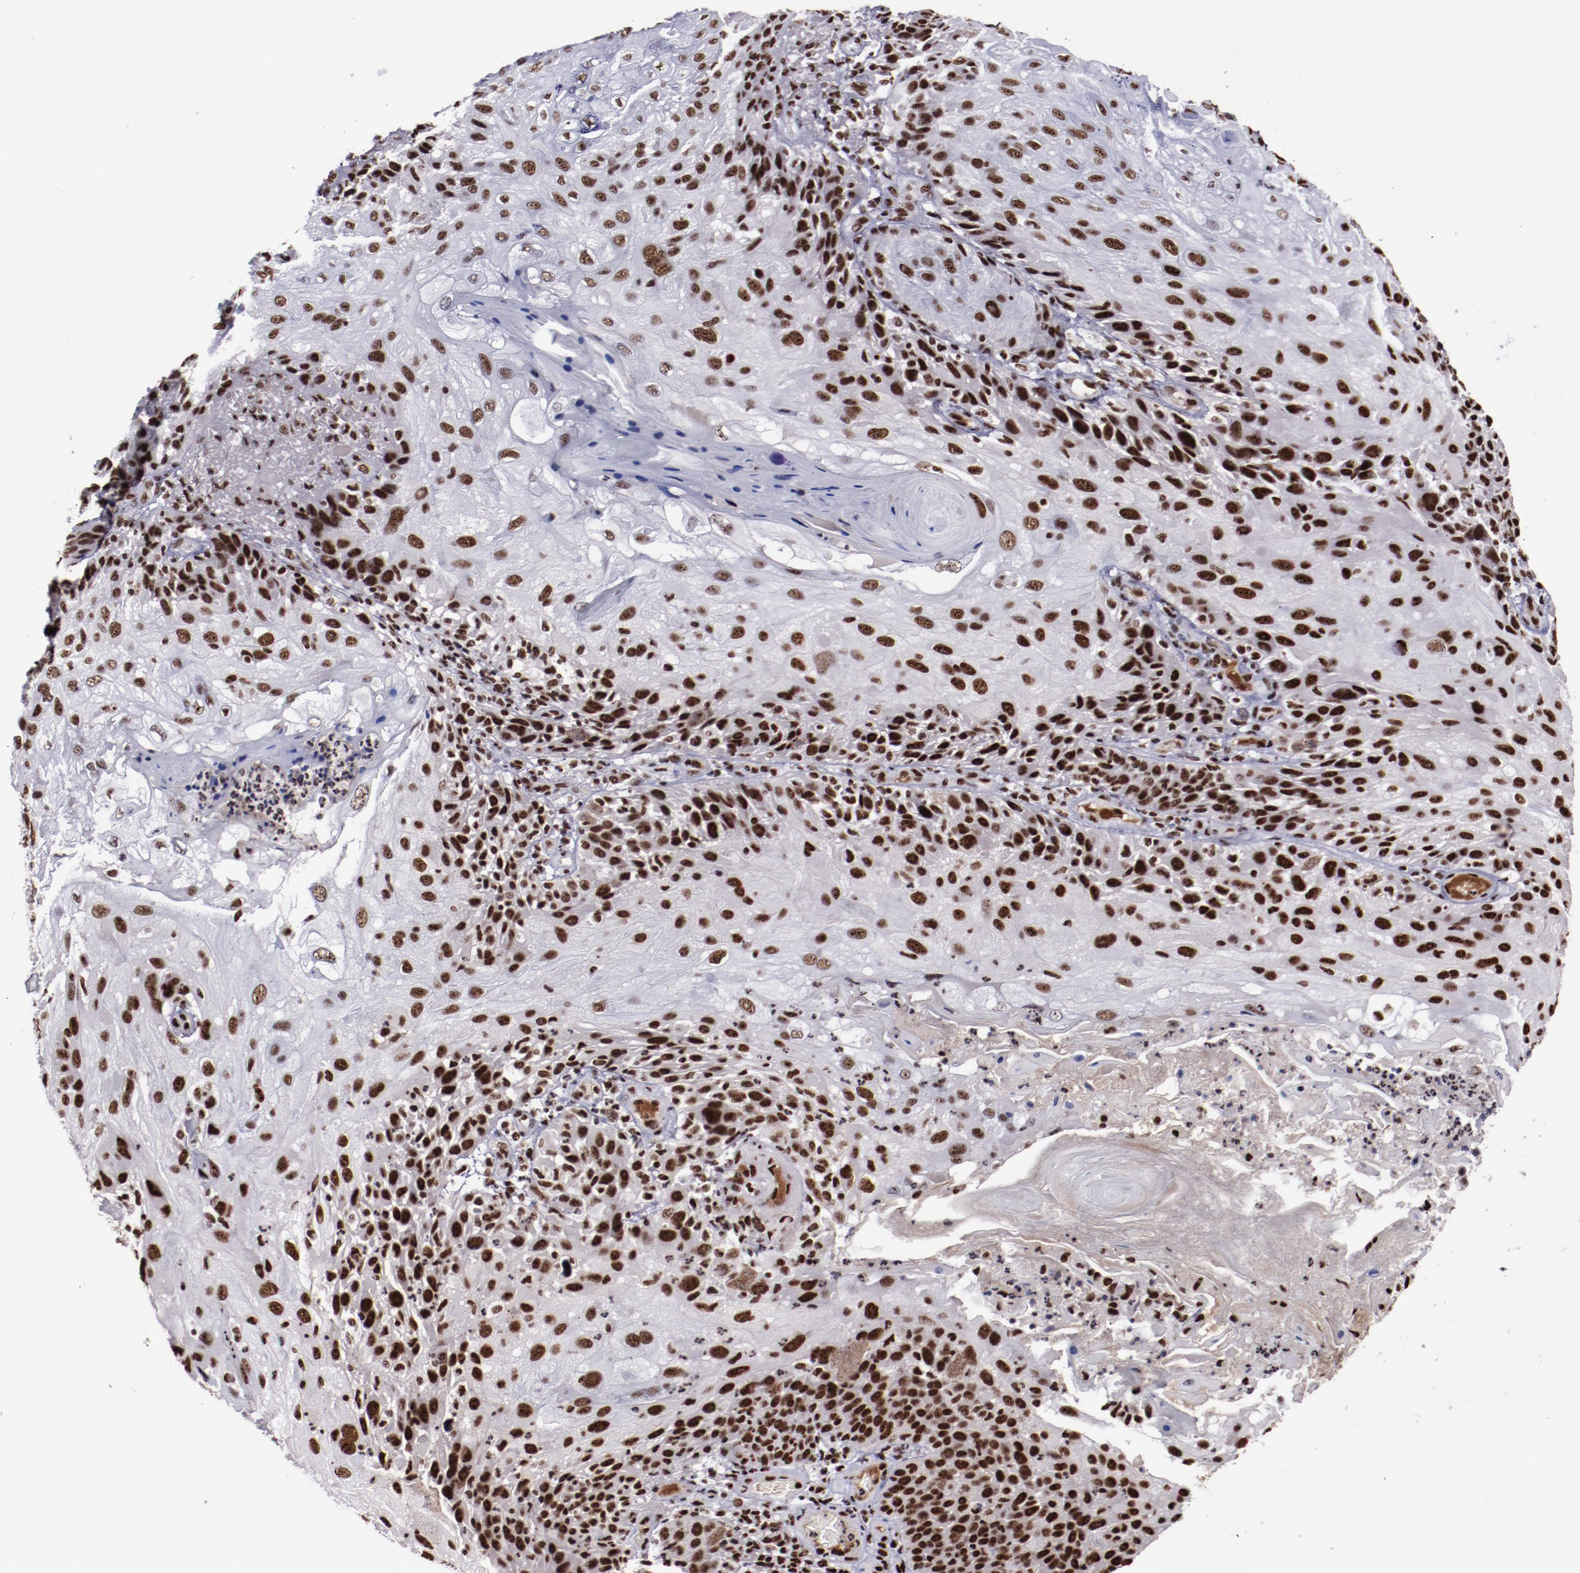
{"staining": {"intensity": "strong", "quantity": ">75%", "location": "nuclear"}, "tissue": "skin cancer", "cell_type": "Tumor cells", "image_type": "cancer", "snomed": [{"axis": "morphology", "description": "Normal tissue, NOS"}, {"axis": "morphology", "description": "Squamous cell carcinoma, NOS"}, {"axis": "topography", "description": "Skin"}], "caption": "This micrograph demonstrates squamous cell carcinoma (skin) stained with IHC to label a protein in brown. The nuclear of tumor cells show strong positivity for the protein. Nuclei are counter-stained blue.", "gene": "ERH", "patient": {"sex": "female", "age": 83}}